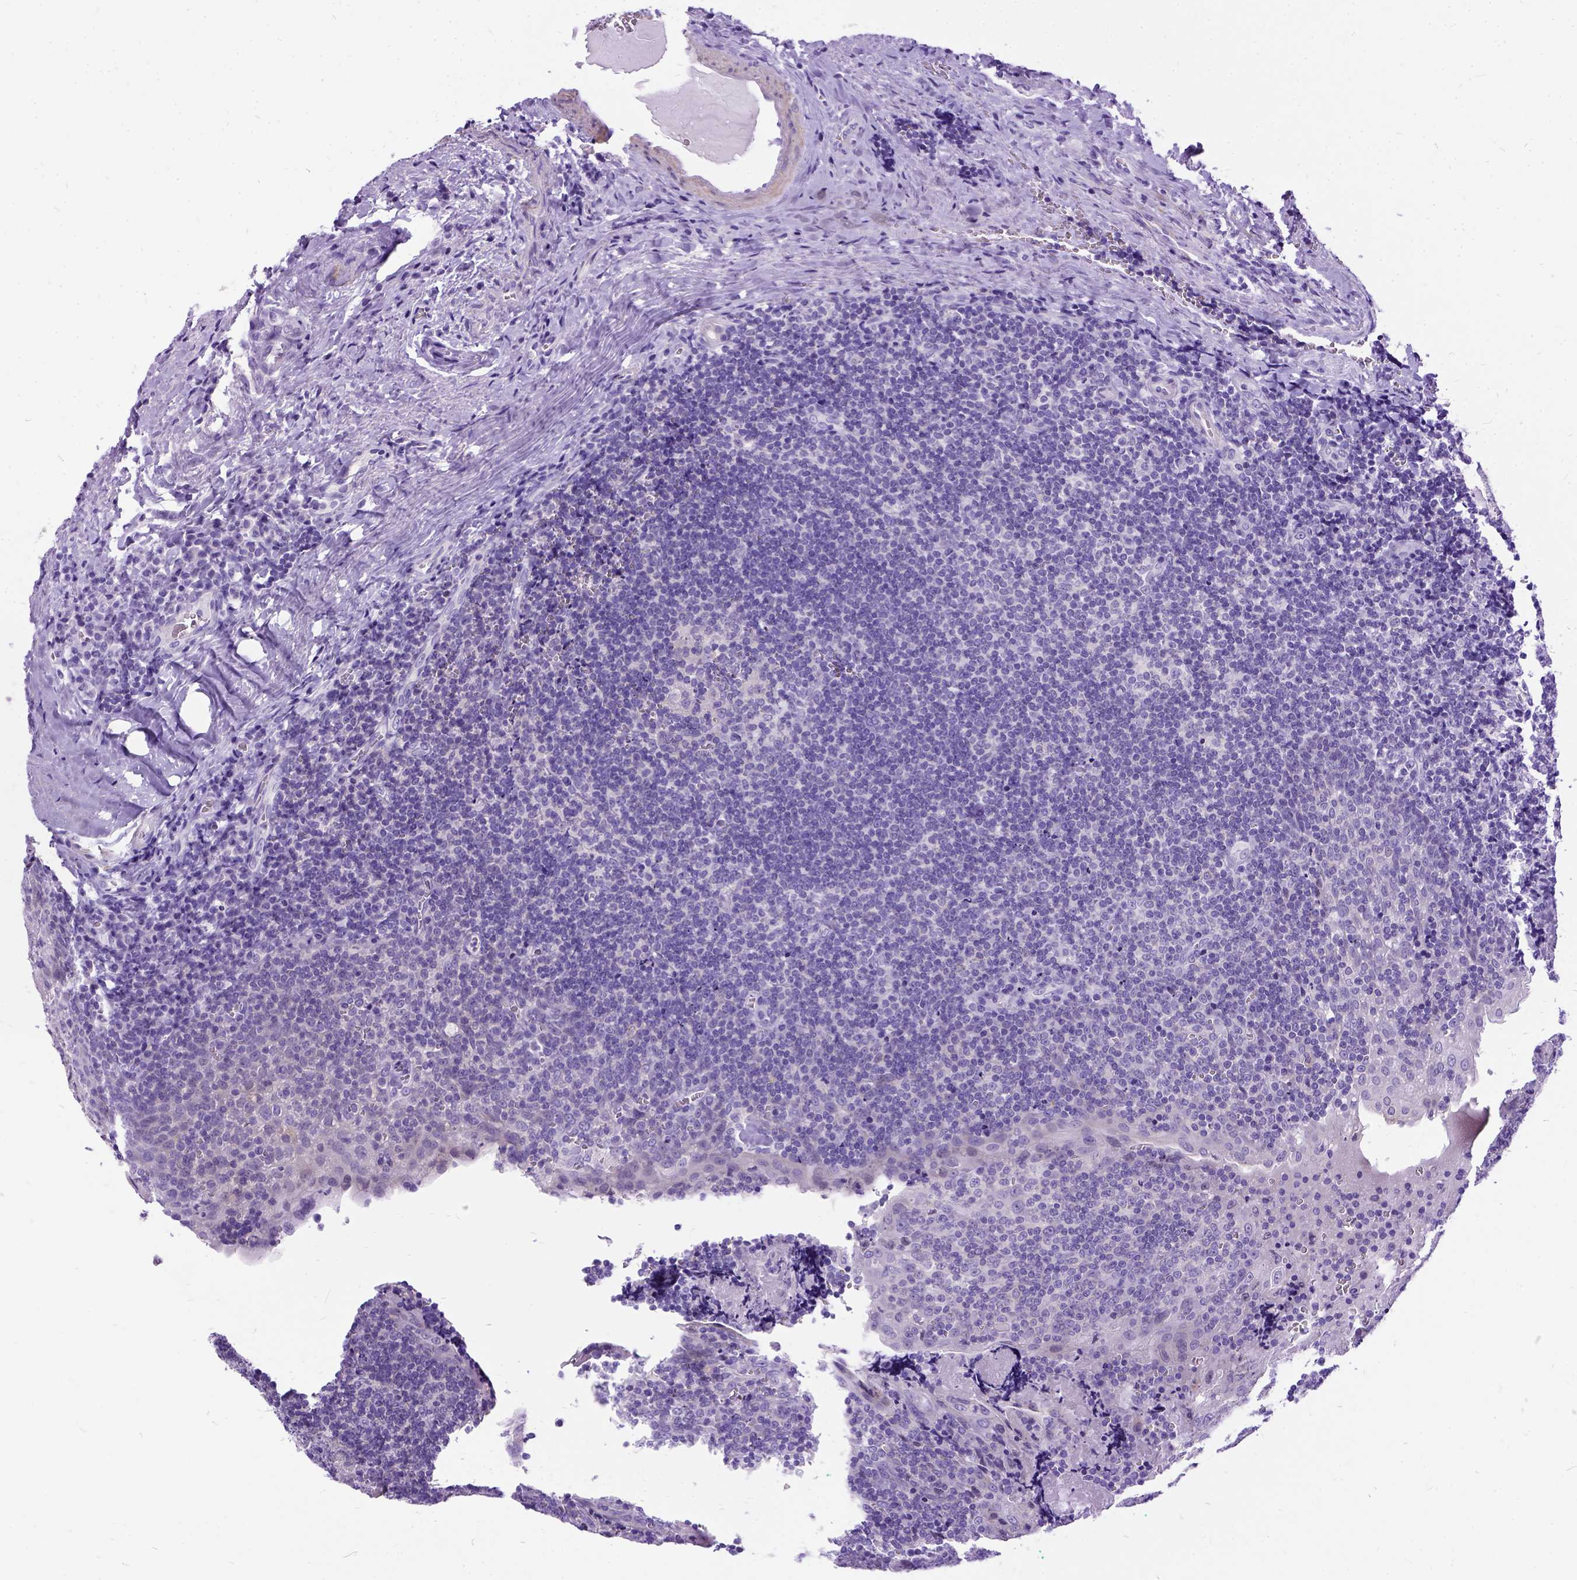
{"staining": {"intensity": "negative", "quantity": "none", "location": "none"}, "tissue": "tonsil", "cell_type": "Germinal center cells", "image_type": "normal", "snomed": [{"axis": "morphology", "description": "Normal tissue, NOS"}, {"axis": "morphology", "description": "Inflammation, NOS"}, {"axis": "topography", "description": "Tonsil"}], "caption": "IHC micrograph of normal tonsil: tonsil stained with DAB (3,3'-diaminobenzidine) displays no significant protein positivity in germinal center cells.", "gene": "ENSG00000254979", "patient": {"sex": "female", "age": 31}}